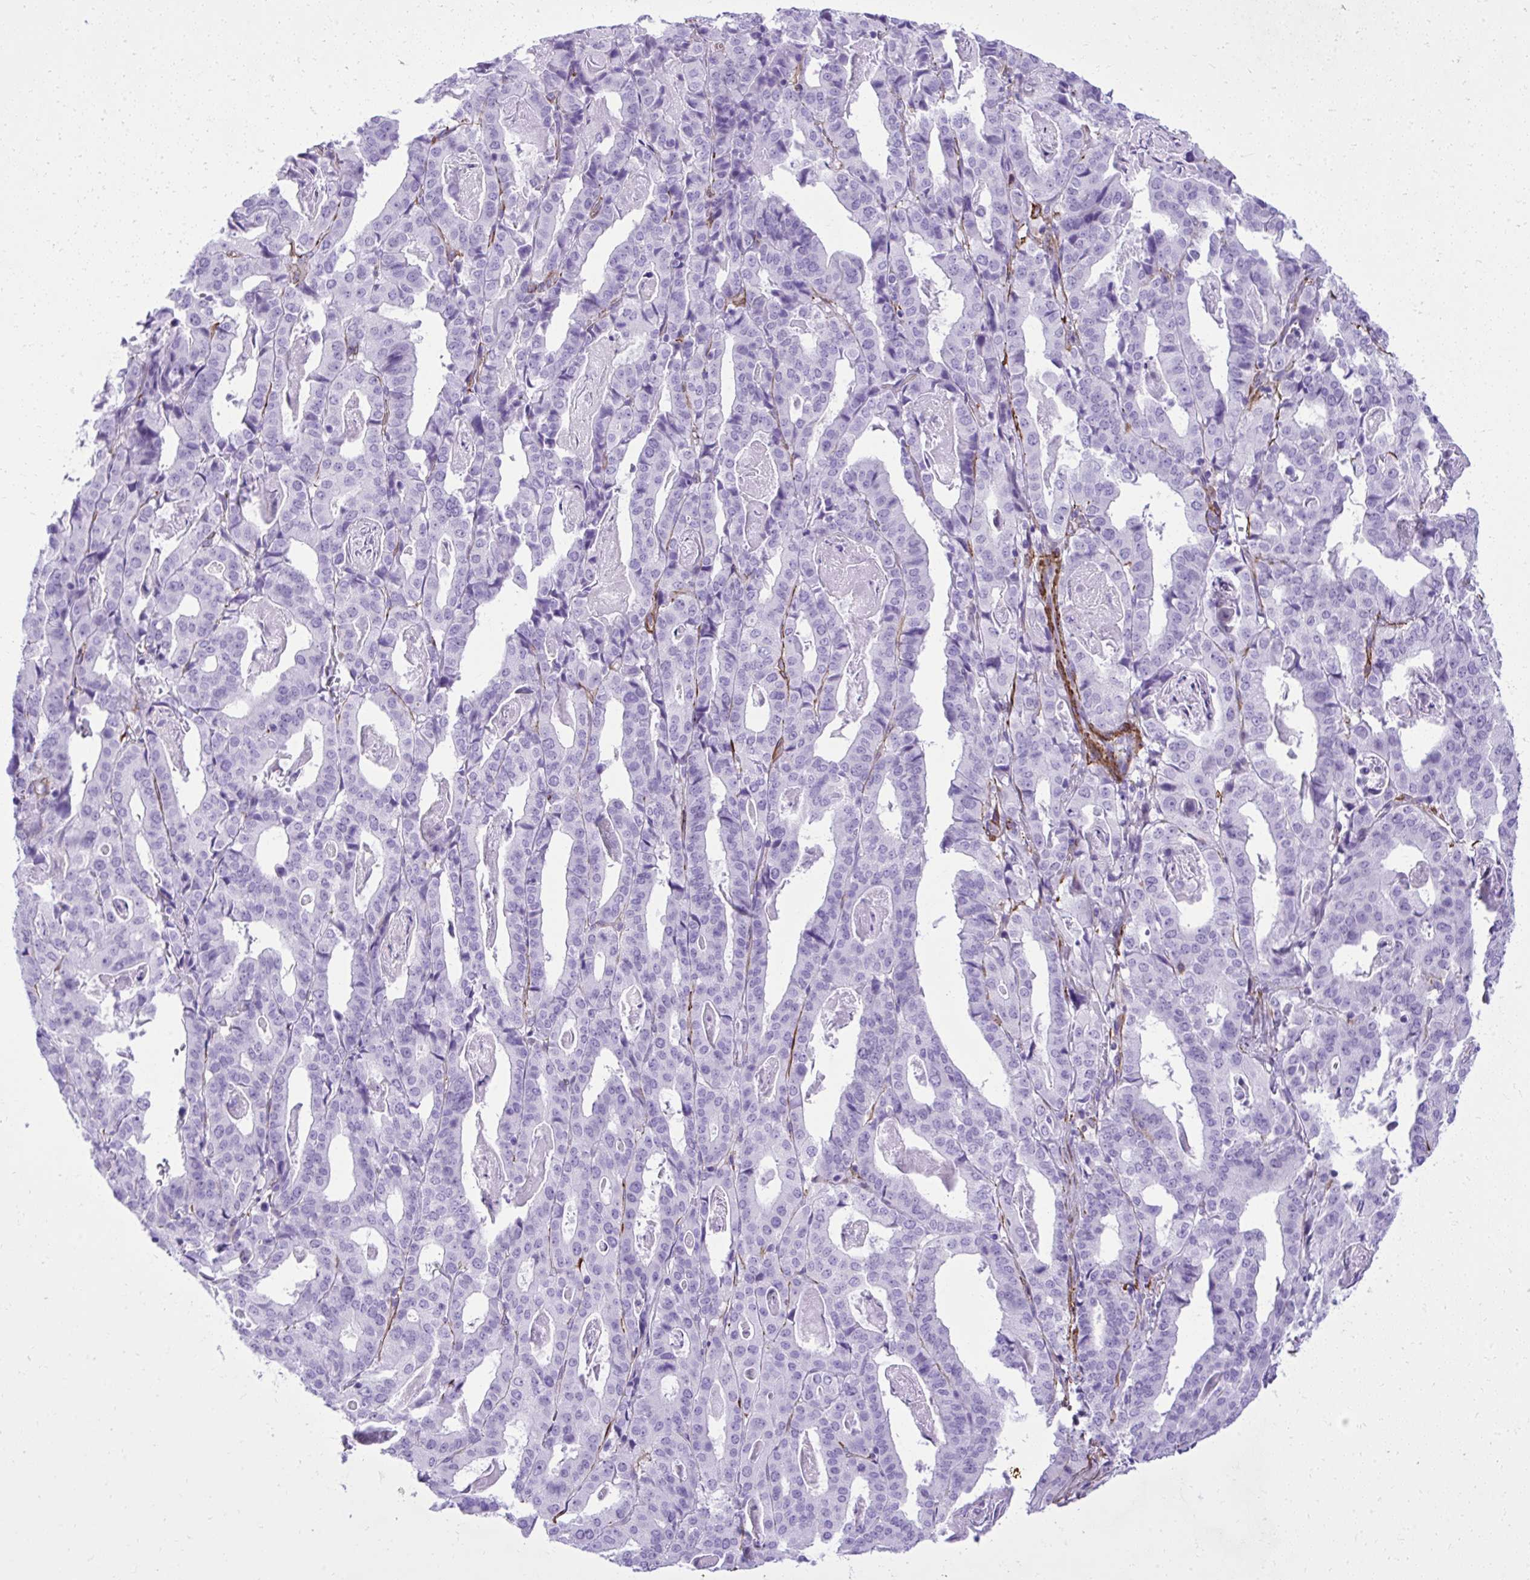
{"staining": {"intensity": "negative", "quantity": "none", "location": "none"}, "tissue": "stomach cancer", "cell_type": "Tumor cells", "image_type": "cancer", "snomed": [{"axis": "morphology", "description": "Adenocarcinoma, NOS"}, {"axis": "topography", "description": "Stomach"}], "caption": "This is an immunohistochemistry (IHC) histopathology image of human stomach cancer (adenocarcinoma). There is no positivity in tumor cells.", "gene": "PITPNM3", "patient": {"sex": "male", "age": 48}}